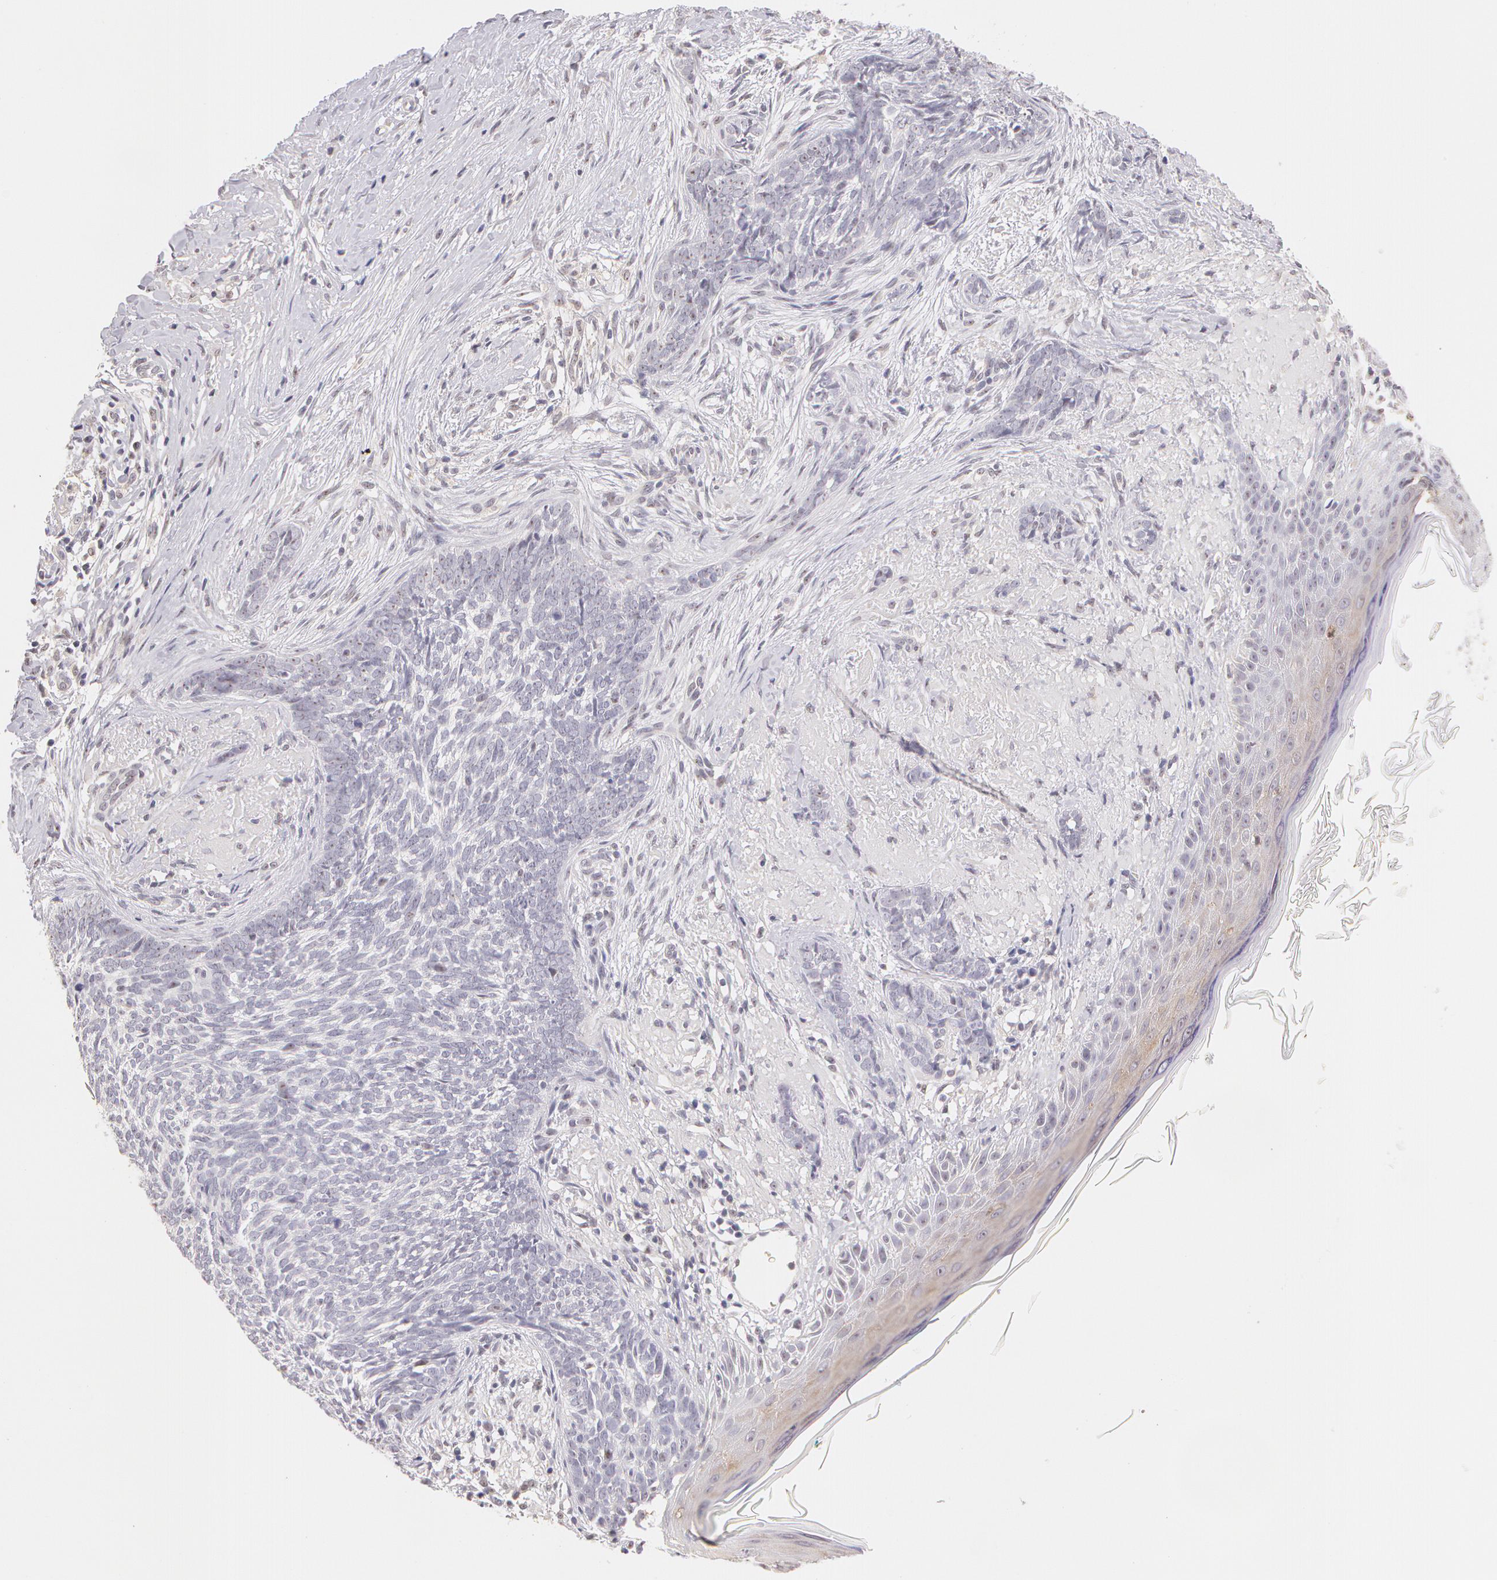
{"staining": {"intensity": "negative", "quantity": "none", "location": "none"}, "tissue": "skin cancer", "cell_type": "Tumor cells", "image_type": "cancer", "snomed": [{"axis": "morphology", "description": "Basal cell carcinoma"}, {"axis": "topography", "description": "Skin"}], "caption": "Immunohistochemistry micrograph of neoplastic tissue: human skin basal cell carcinoma stained with DAB demonstrates no significant protein positivity in tumor cells.", "gene": "ZNF597", "patient": {"sex": "female", "age": 81}}